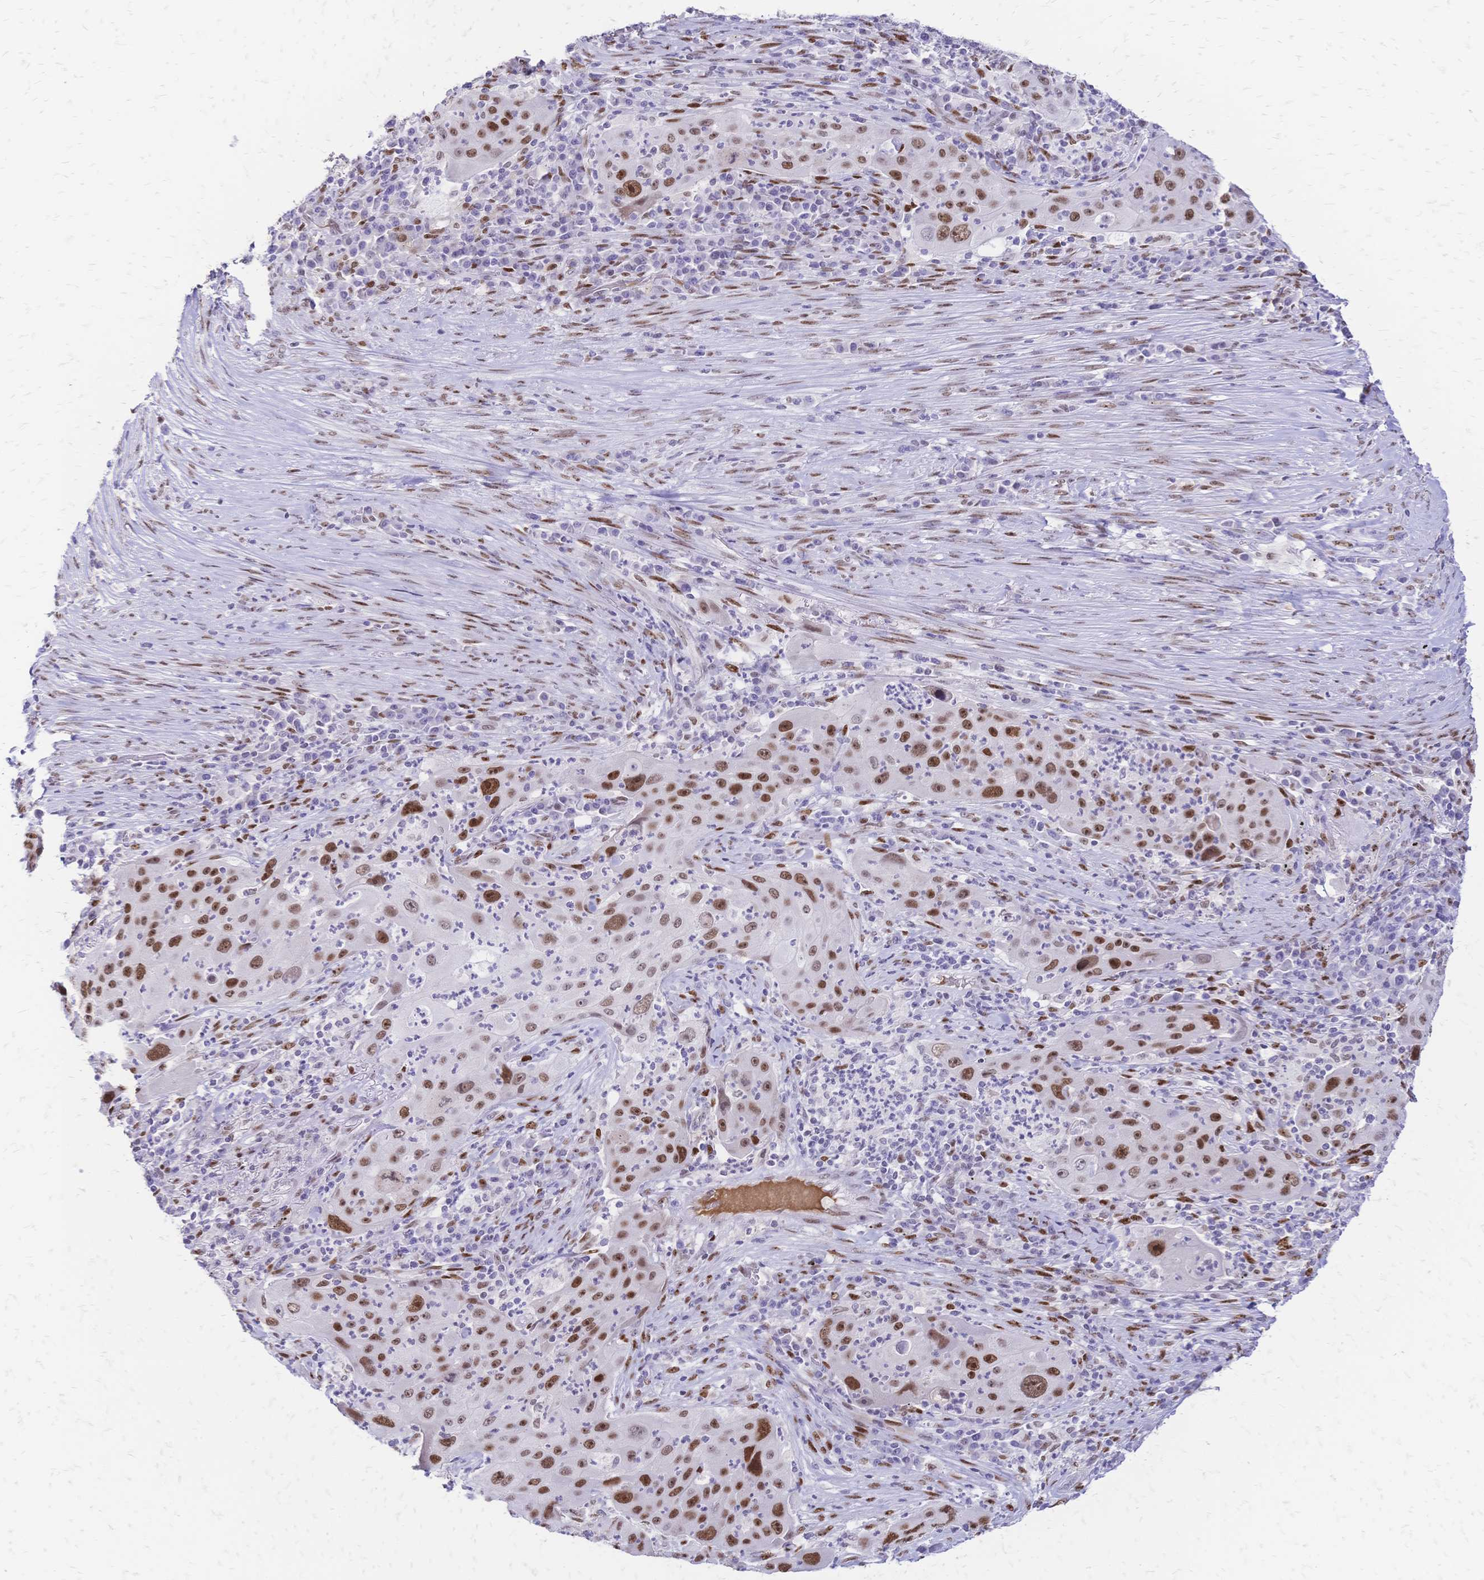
{"staining": {"intensity": "moderate", "quantity": ">75%", "location": "nuclear"}, "tissue": "lung cancer", "cell_type": "Tumor cells", "image_type": "cancer", "snomed": [{"axis": "morphology", "description": "Squamous cell carcinoma, NOS"}, {"axis": "topography", "description": "Lung"}], "caption": "DAB (3,3'-diaminobenzidine) immunohistochemical staining of lung cancer (squamous cell carcinoma) exhibits moderate nuclear protein staining in about >75% of tumor cells. Using DAB (3,3'-diaminobenzidine) (brown) and hematoxylin (blue) stains, captured at high magnification using brightfield microscopy.", "gene": "NFIC", "patient": {"sex": "female", "age": 59}}